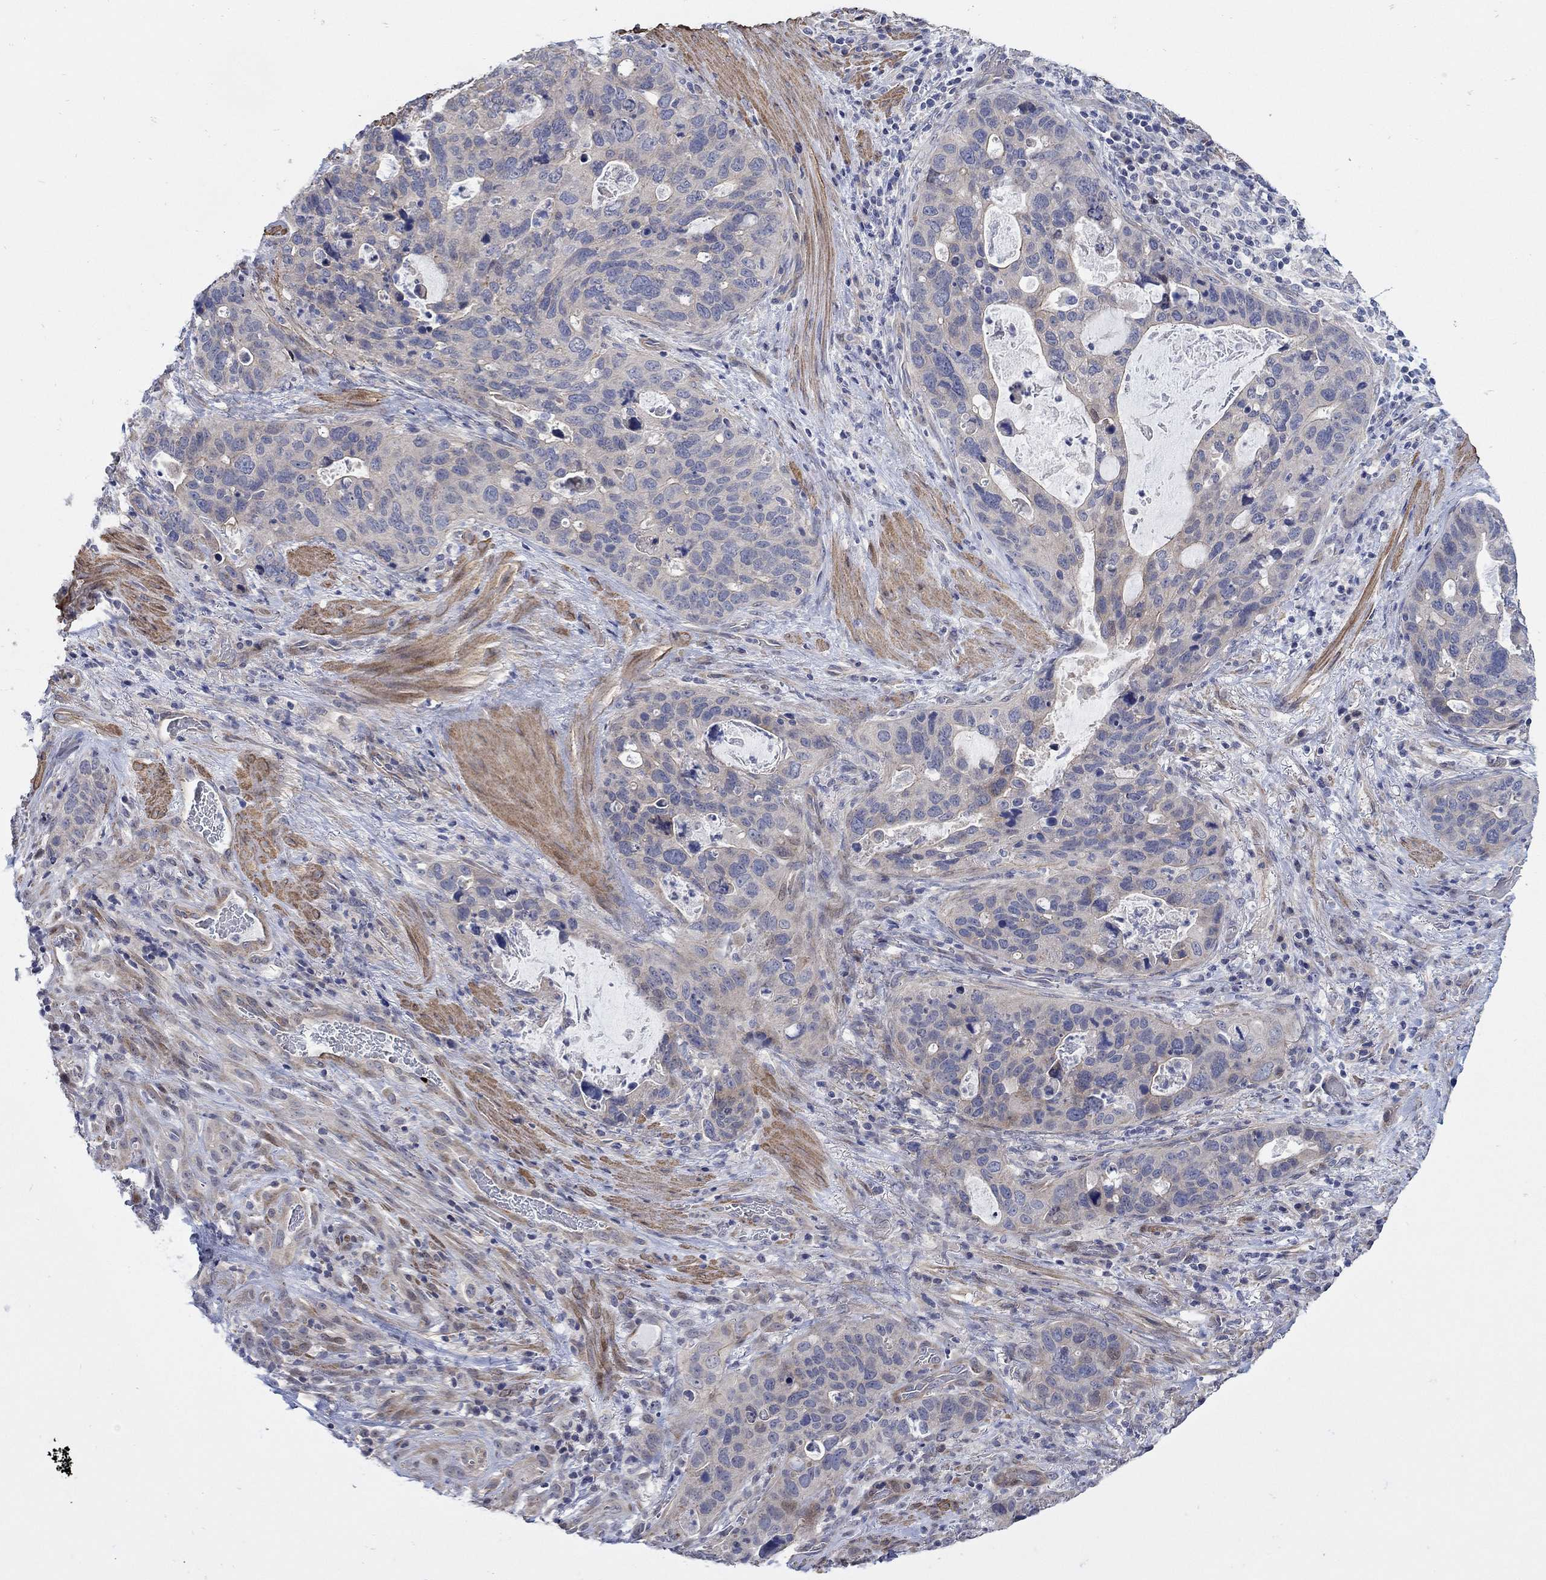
{"staining": {"intensity": "weak", "quantity": "<25%", "location": "cytoplasmic/membranous"}, "tissue": "stomach cancer", "cell_type": "Tumor cells", "image_type": "cancer", "snomed": [{"axis": "morphology", "description": "Adenocarcinoma, NOS"}, {"axis": "topography", "description": "Stomach"}], "caption": "This image is of stomach adenocarcinoma stained with immunohistochemistry (IHC) to label a protein in brown with the nuclei are counter-stained blue. There is no expression in tumor cells. (DAB (3,3'-diaminobenzidine) immunohistochemistry, high magnification).", "gene": "SCN7A", "patient": {"sex": "male", "age": 54}}